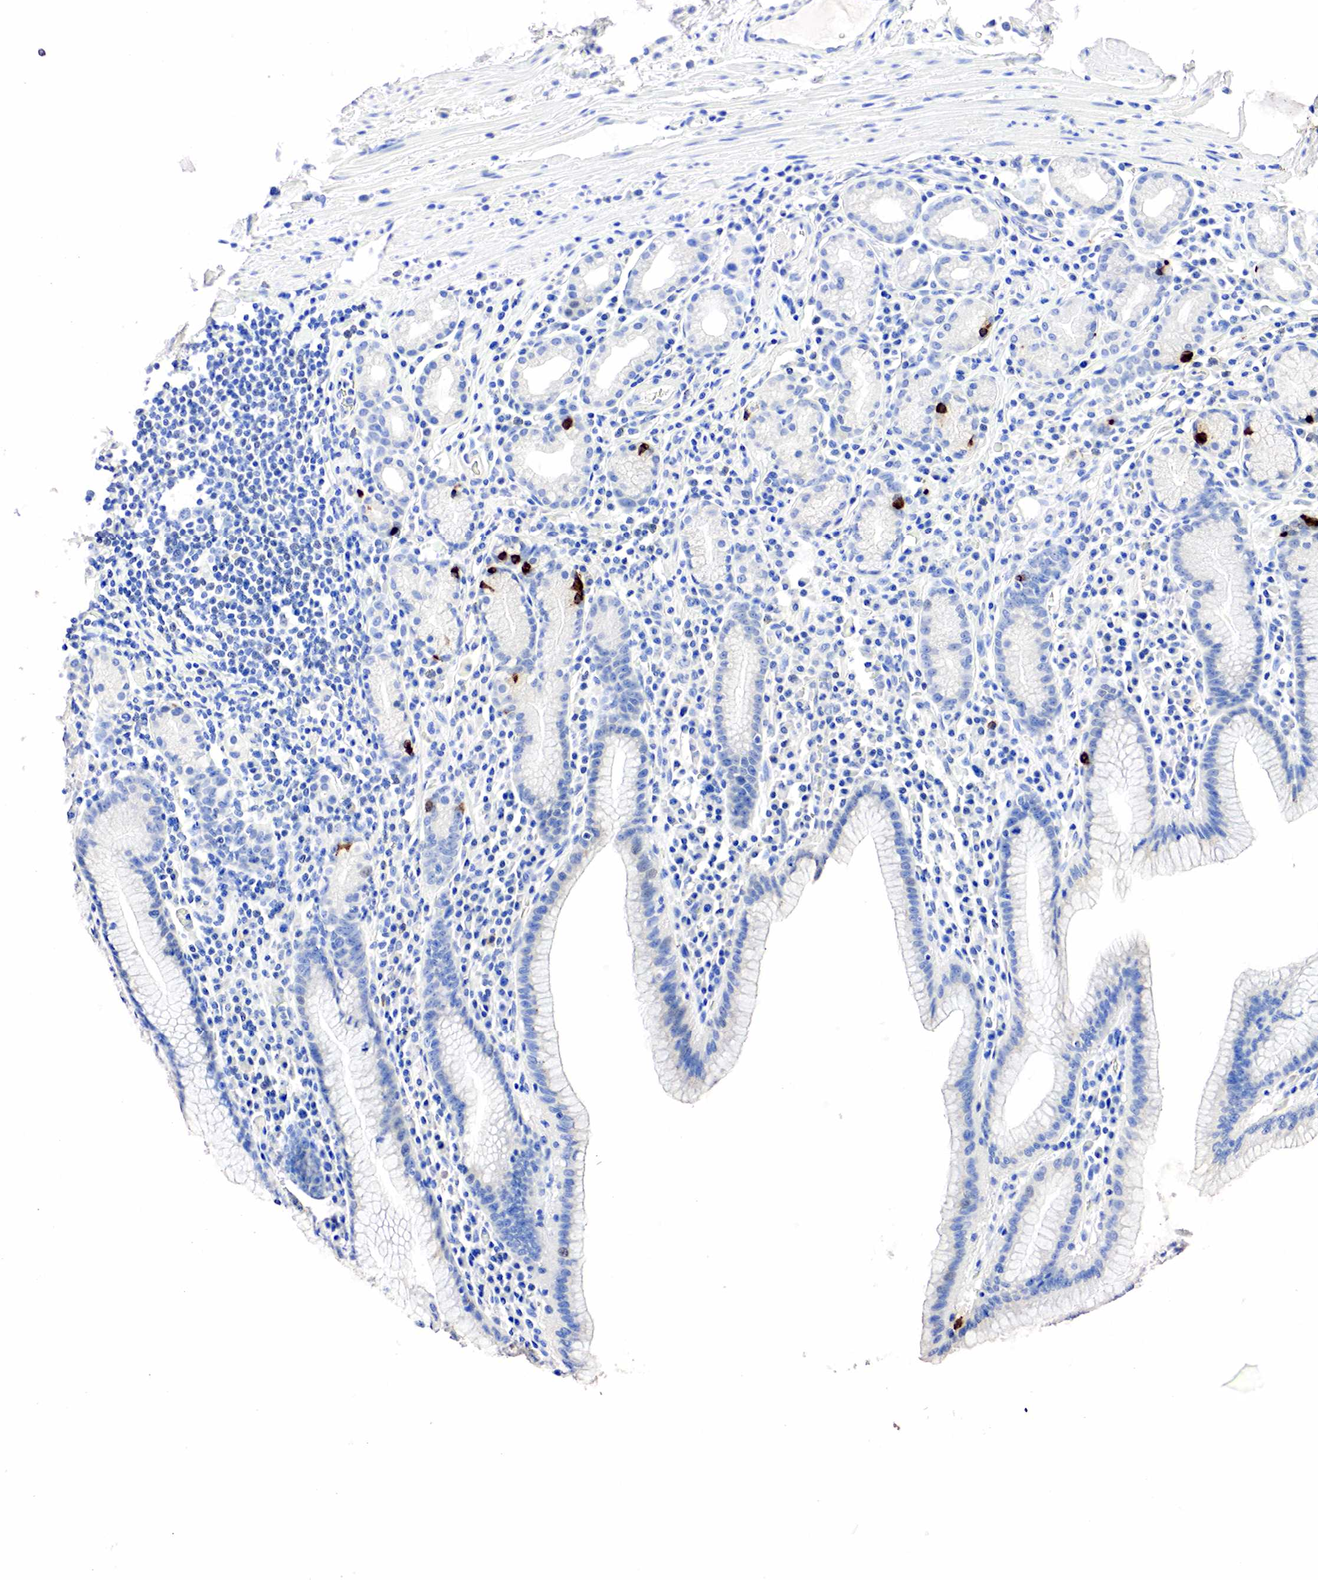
{"staining": {"intensity": "strong", "quantity": "<25%", "location": "cytoplasmic/membranous,nuclear"}, "tissue": "stomach", "cell_type": "Glandular cells", "image_type": "normal", "snomed": [{"axis": "morphology", "description": "Normal tissue, NOS"}, {"axis": "topography", "description": "Stomach, lower"}], "caption": "Normal stomach shows strong cytoplasmic/membranous,nuclear staining in about <25% of glandular cells, visualized by immunohistochemistry.", "gene": "SST", "patient": {"sex": "male", "age": 58}}